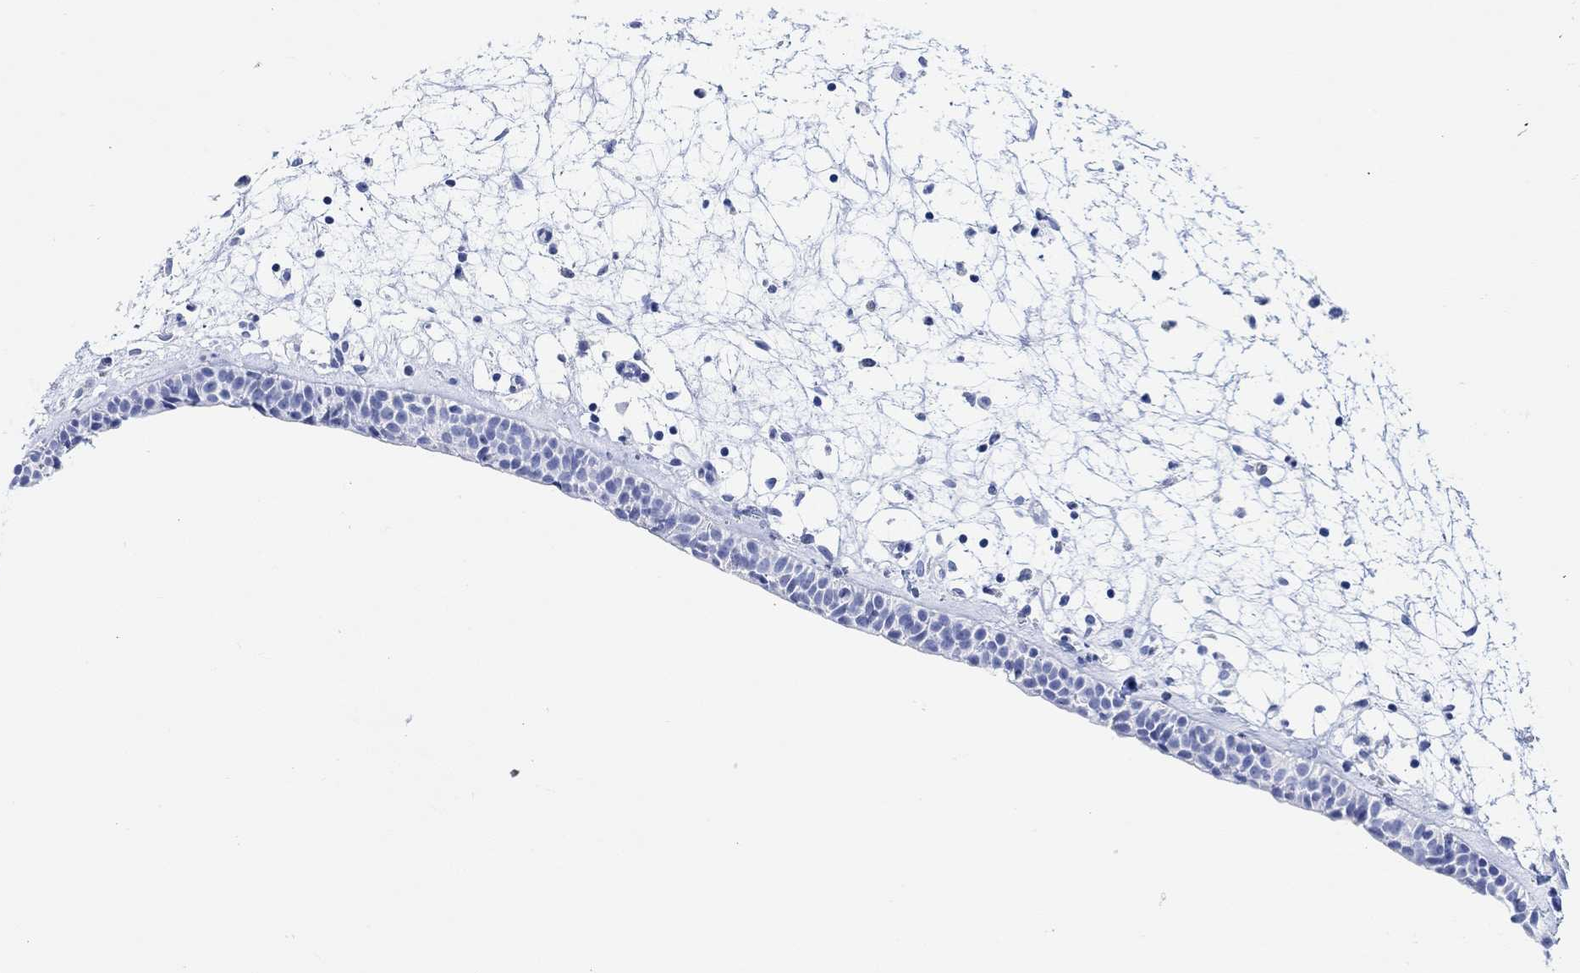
{"staining": {"intensity": "negative", "quantity": "none", "location": "none"}, "tissue": "nasopharynx", "cell_type": "Respiratory epithelial cells", "image_type": "normal", "snomed": [{"axis": "morphology", "description": "Normal tissue, NOS"}, {"axis": "morphology", "description": "Polyp, NOS"}, {"axis": "topography", "description": "Nasopharynx"}], "caption": "Protein analysis of normal nasopharynx demonstrates no significant positivity in respiratory epithelial cells.", "gene": "ANKRD33", "patient": {"sex": "female", "age": 56}}